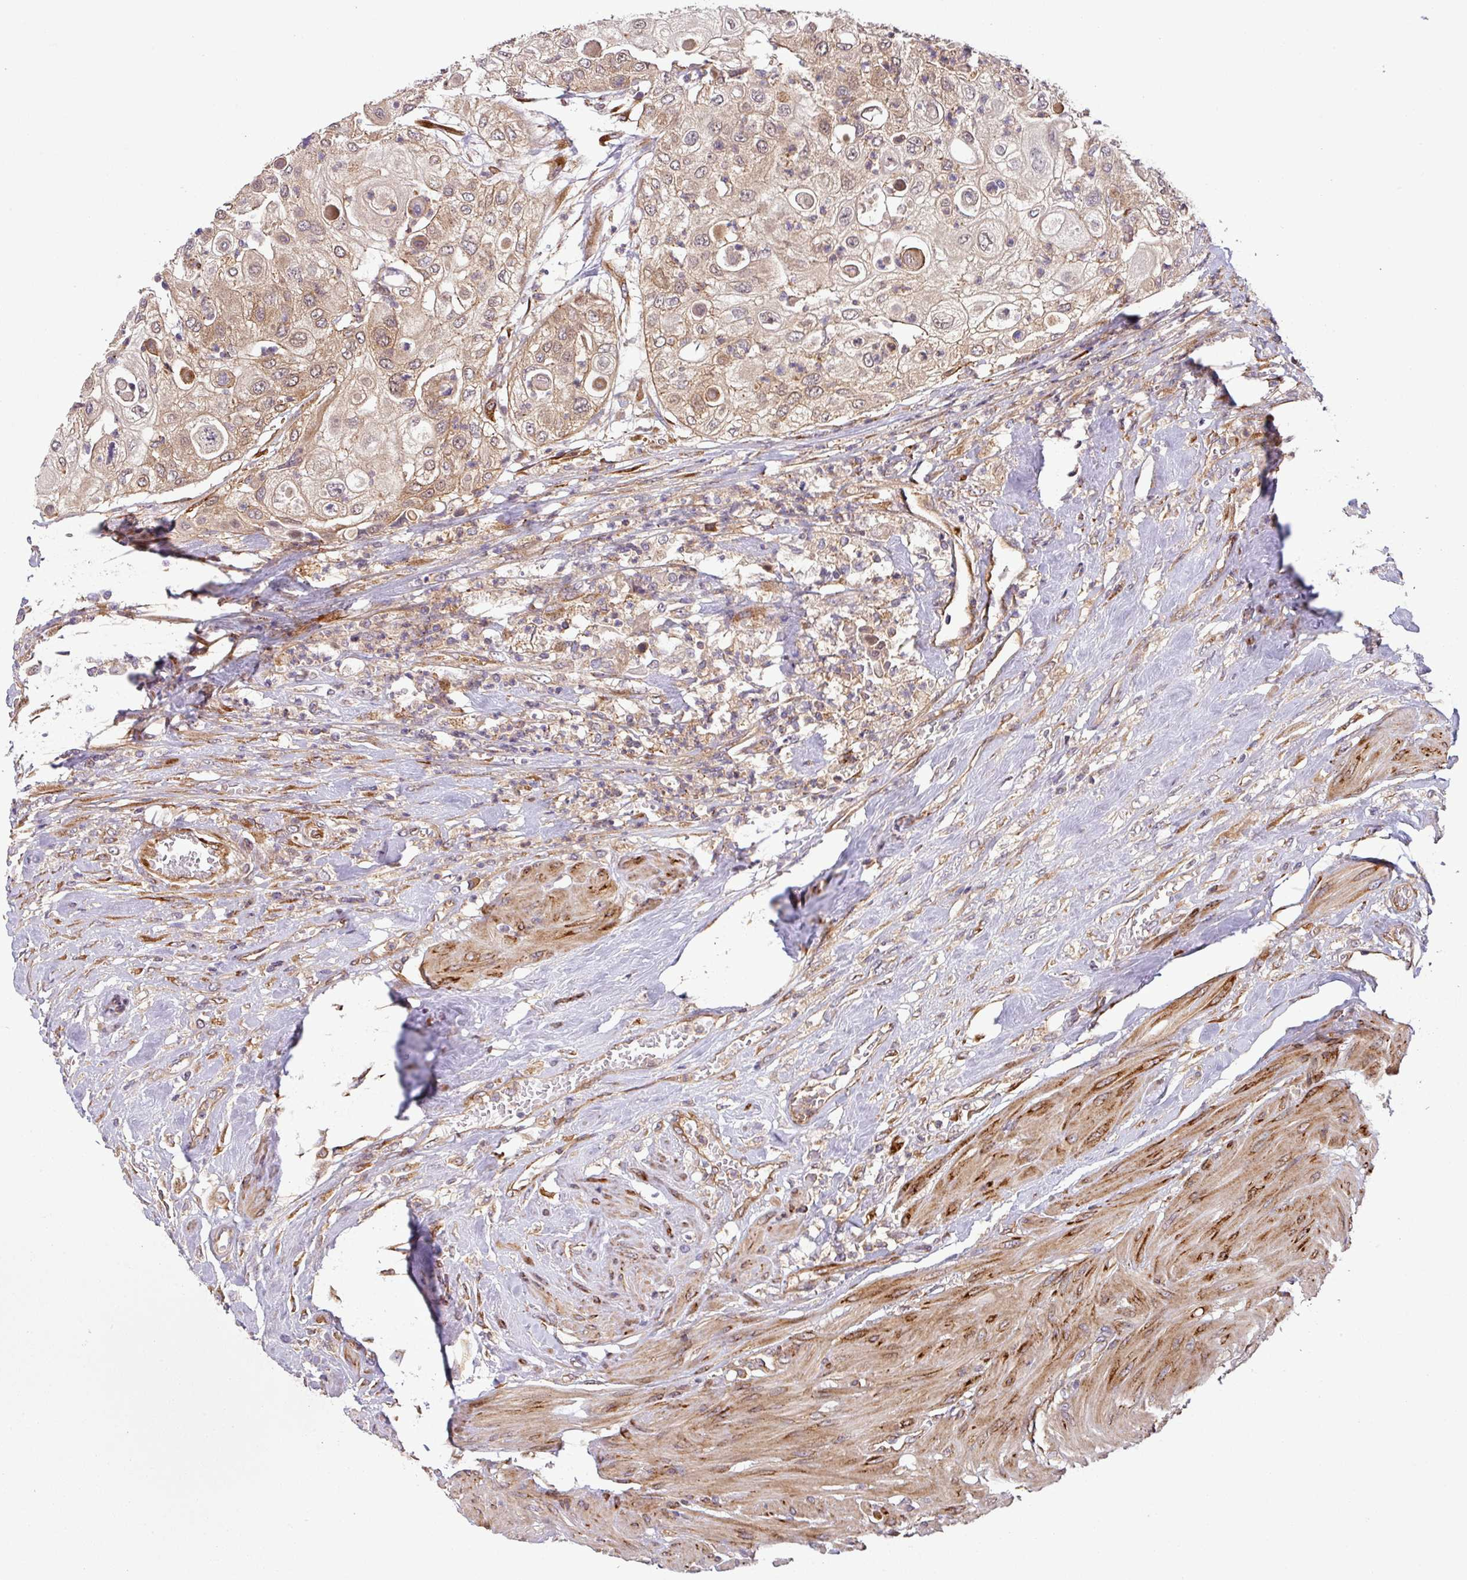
{"staining": {"intensity": "moderate", "quantity": ">75%", "location": "cytoplasmic/membranous"}, "tissue": "urothelial cancer", "cell_type": "Tumor cells", "image_type": "cancer", "snomed": [{"axis": "morphology", "description": "Urothelial carcinoma, High grade"}, {"axis": "topography", "description": "Urinary bladder"}], "caption": "Immunohistochemistry photomicrograph of human urothelial cancer stained for a protein (brown), which exhibits medium levels of moderate cytoplasmic/membranous expression in approximately >75% of tumor cells.", "gene": "ART1", "patient": {"sex": "female", "age": 79}}